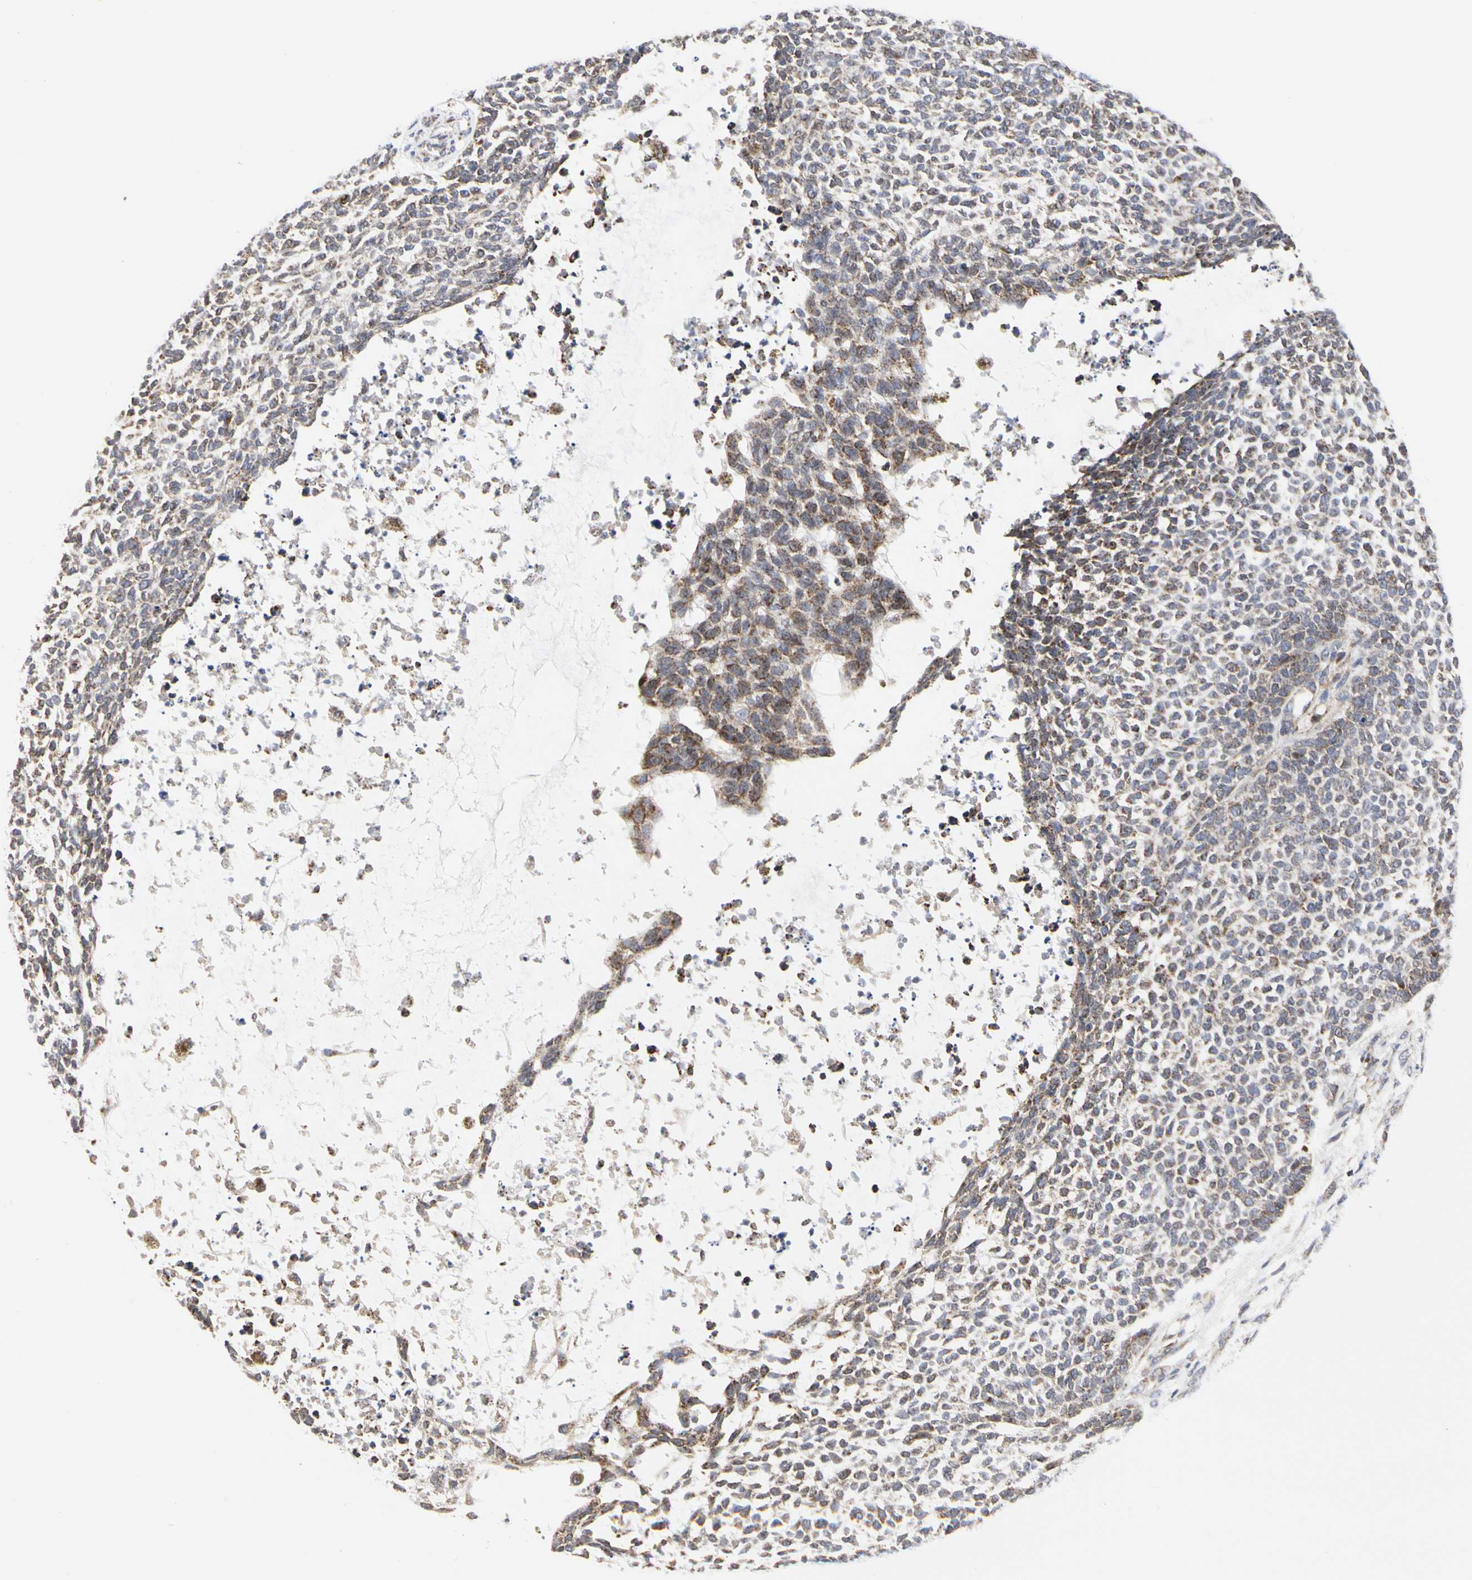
{"staining": {"intensity": "weak", "quantity": "<25%", "location": "cytoplasmic/membranous"}, "tissue": "skin cancer", "cell_type": "Tumor cells", "image_type": "cancer", "snomed": [{"axis": "morphology", "description": "Basal cell carcinoma"}, {"axis": "topography", "description": "Skin"}], "caption": "DAB (3,3'-diaminobenzidine) immunohistochemical staining of skin cancer displays no significant staining in tumor cells. (Stains: DAB (3,3'-diaminobenzidine) immunohistochemistry (IHC) with hematoxylin counter stain, Microscopy: brightfield microscopy at high magnification).", "gene": "TSKU", "patient": {"sex": "female", "age": 84}}